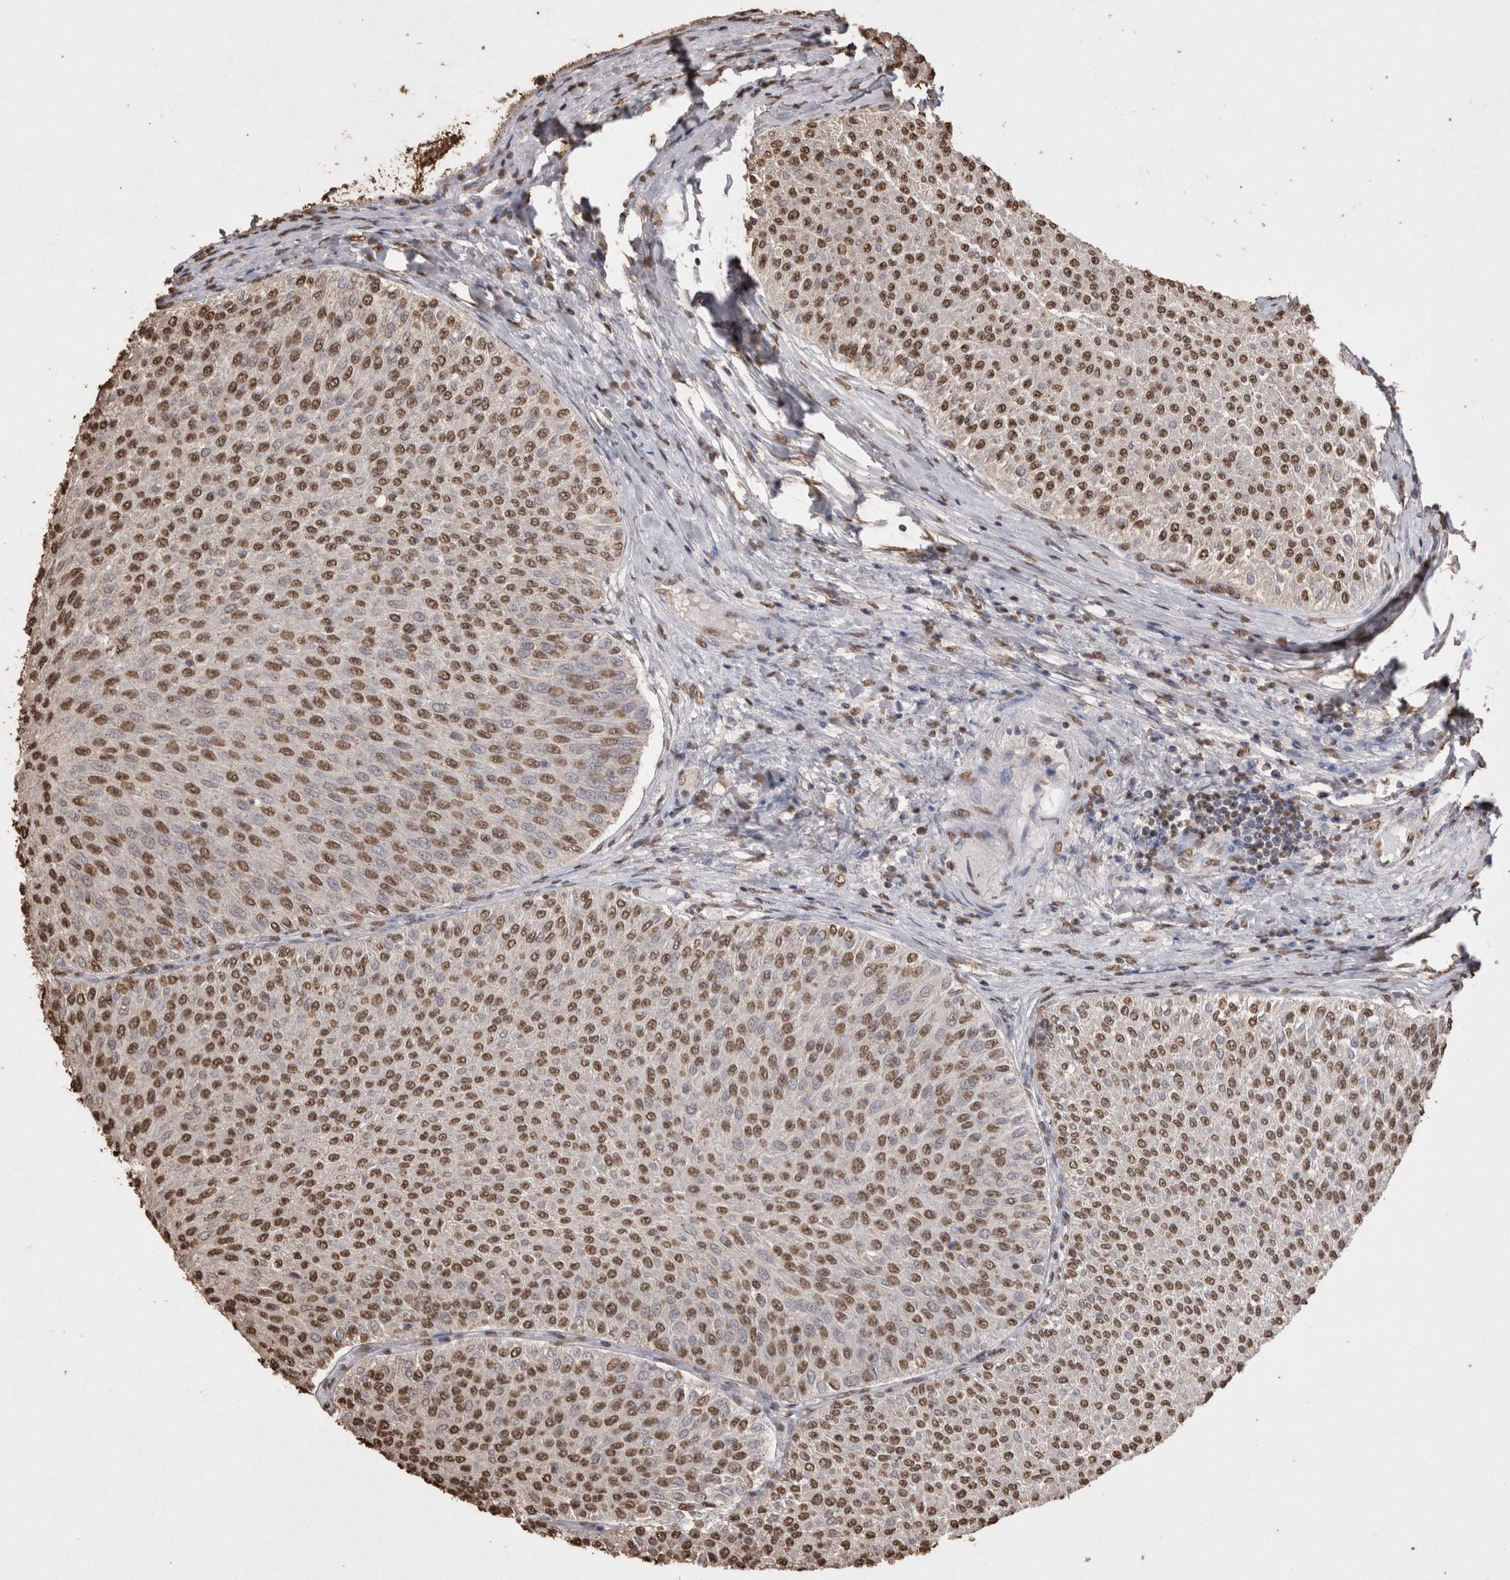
{"staining": {"intensity": "moderate", "quantity": ">75%", "location": "nuclear"}, "tissue": "urothelial cancer", "cell_type": "Tumor cells", "image_type": "cancer", "snomed": [{"axis": "morphology", "description": "Urothelial carcinoma, Low grade"}, {"axis": "topography", "description": "Urinary bladder"}], "caption": "Tumor cells exhibit moderate nuclear expression in about >75% of cells in urothelial cancer.", "gene": "POU5F1", "patient": {"sex": "male", "age": 78}}